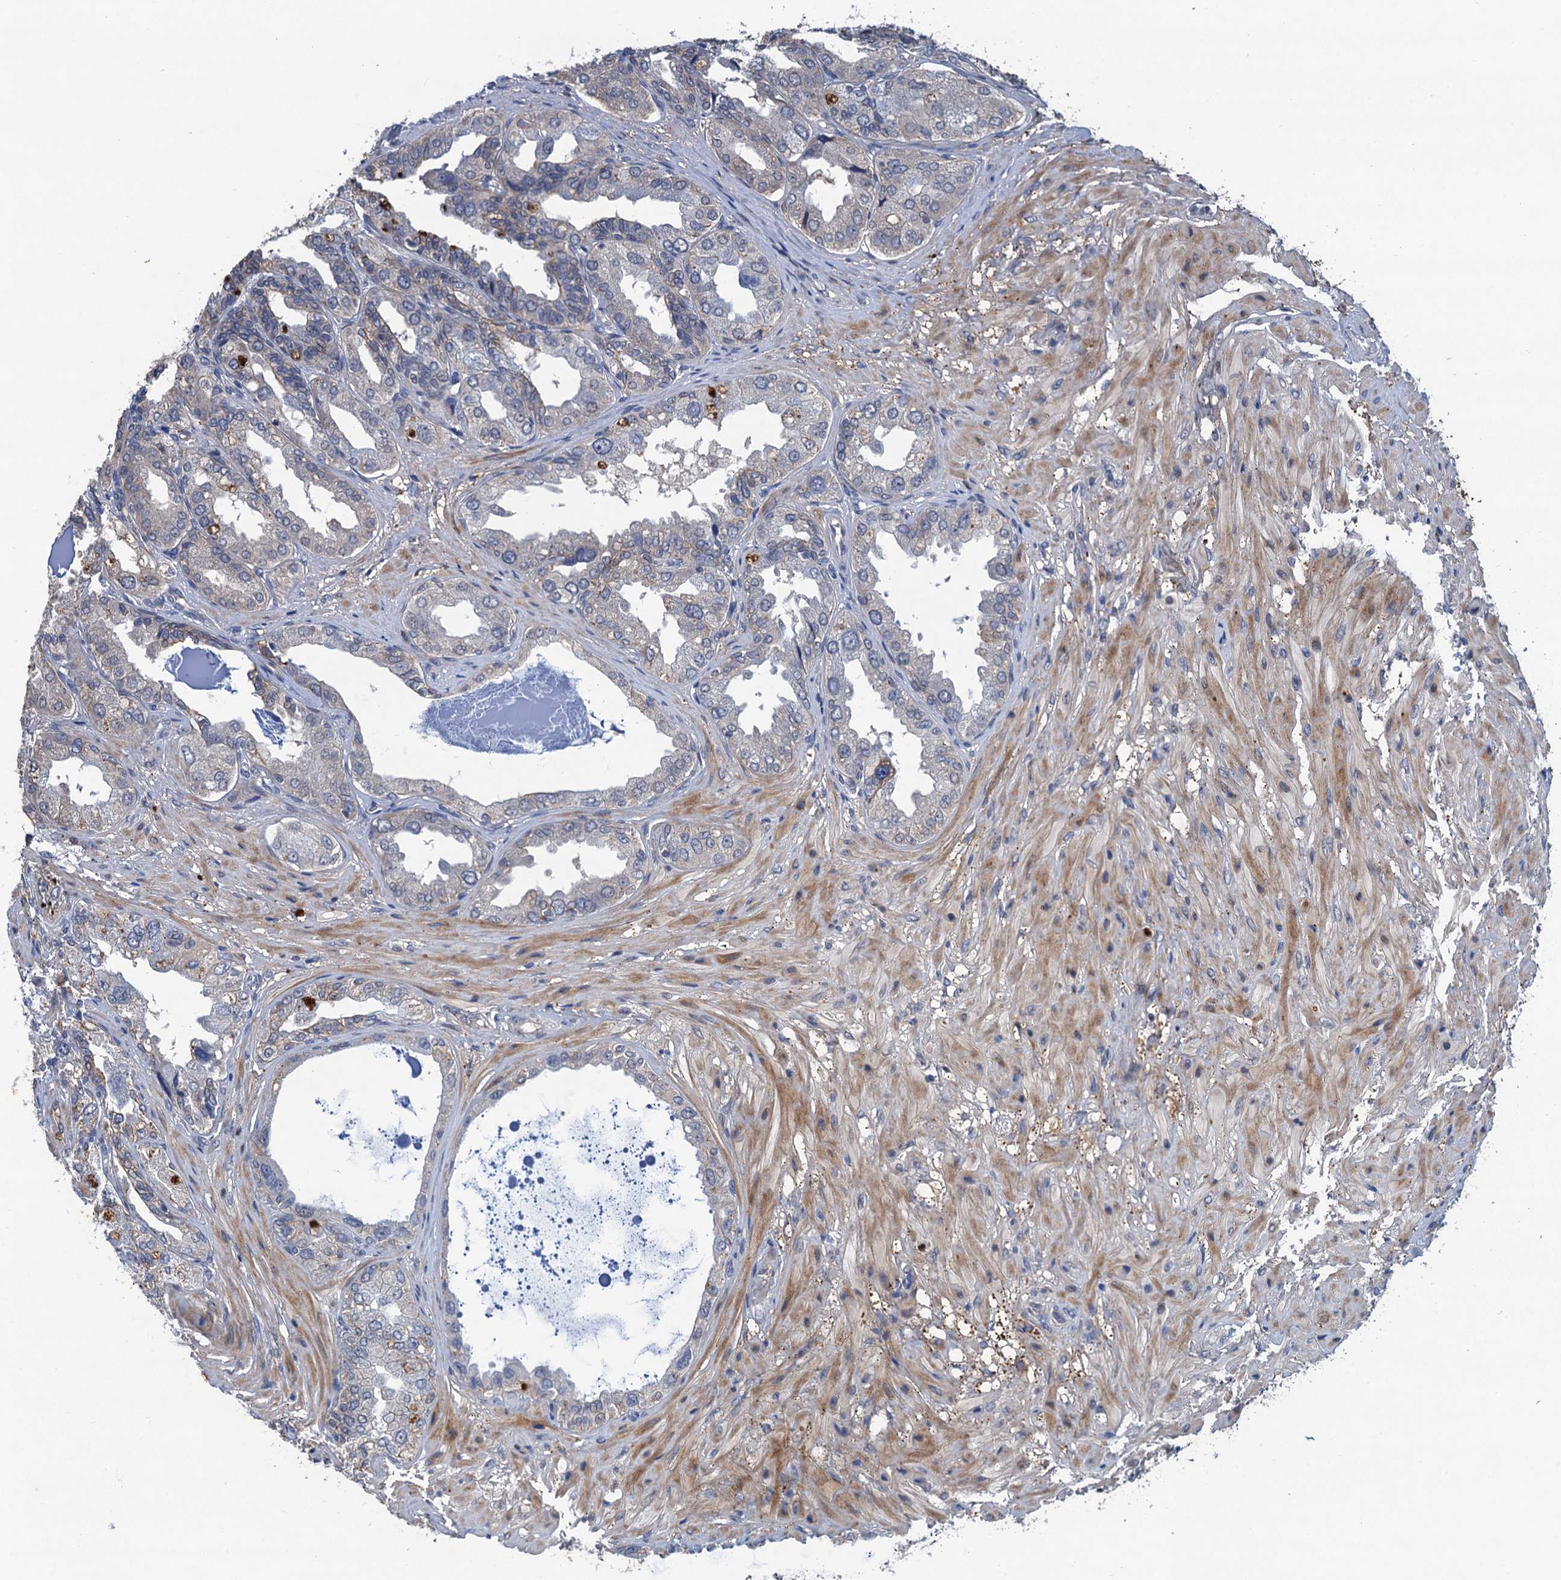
{"staining": {"intensity": "negative", "quantity": "none", "location": "none"}, "tissue": "seminal vesicle", "cell_type": "Glandular cells", "image_type": "normal", "snomed": [{"axis": "morphology", "description": "Normal tissue, NOS"}, {"axis": "topography", "description": "Seminal veicle"}], "caption": "Immunohistochemistry image of unremarkable seminal vesicle: human seminal vesicle stained with DAB (3,3'-diaminobenzidine) reveals no significant protein positivity in glandular cells.", "gene": "TRAF7", "patient": {"sex": "male", "age": 63}}